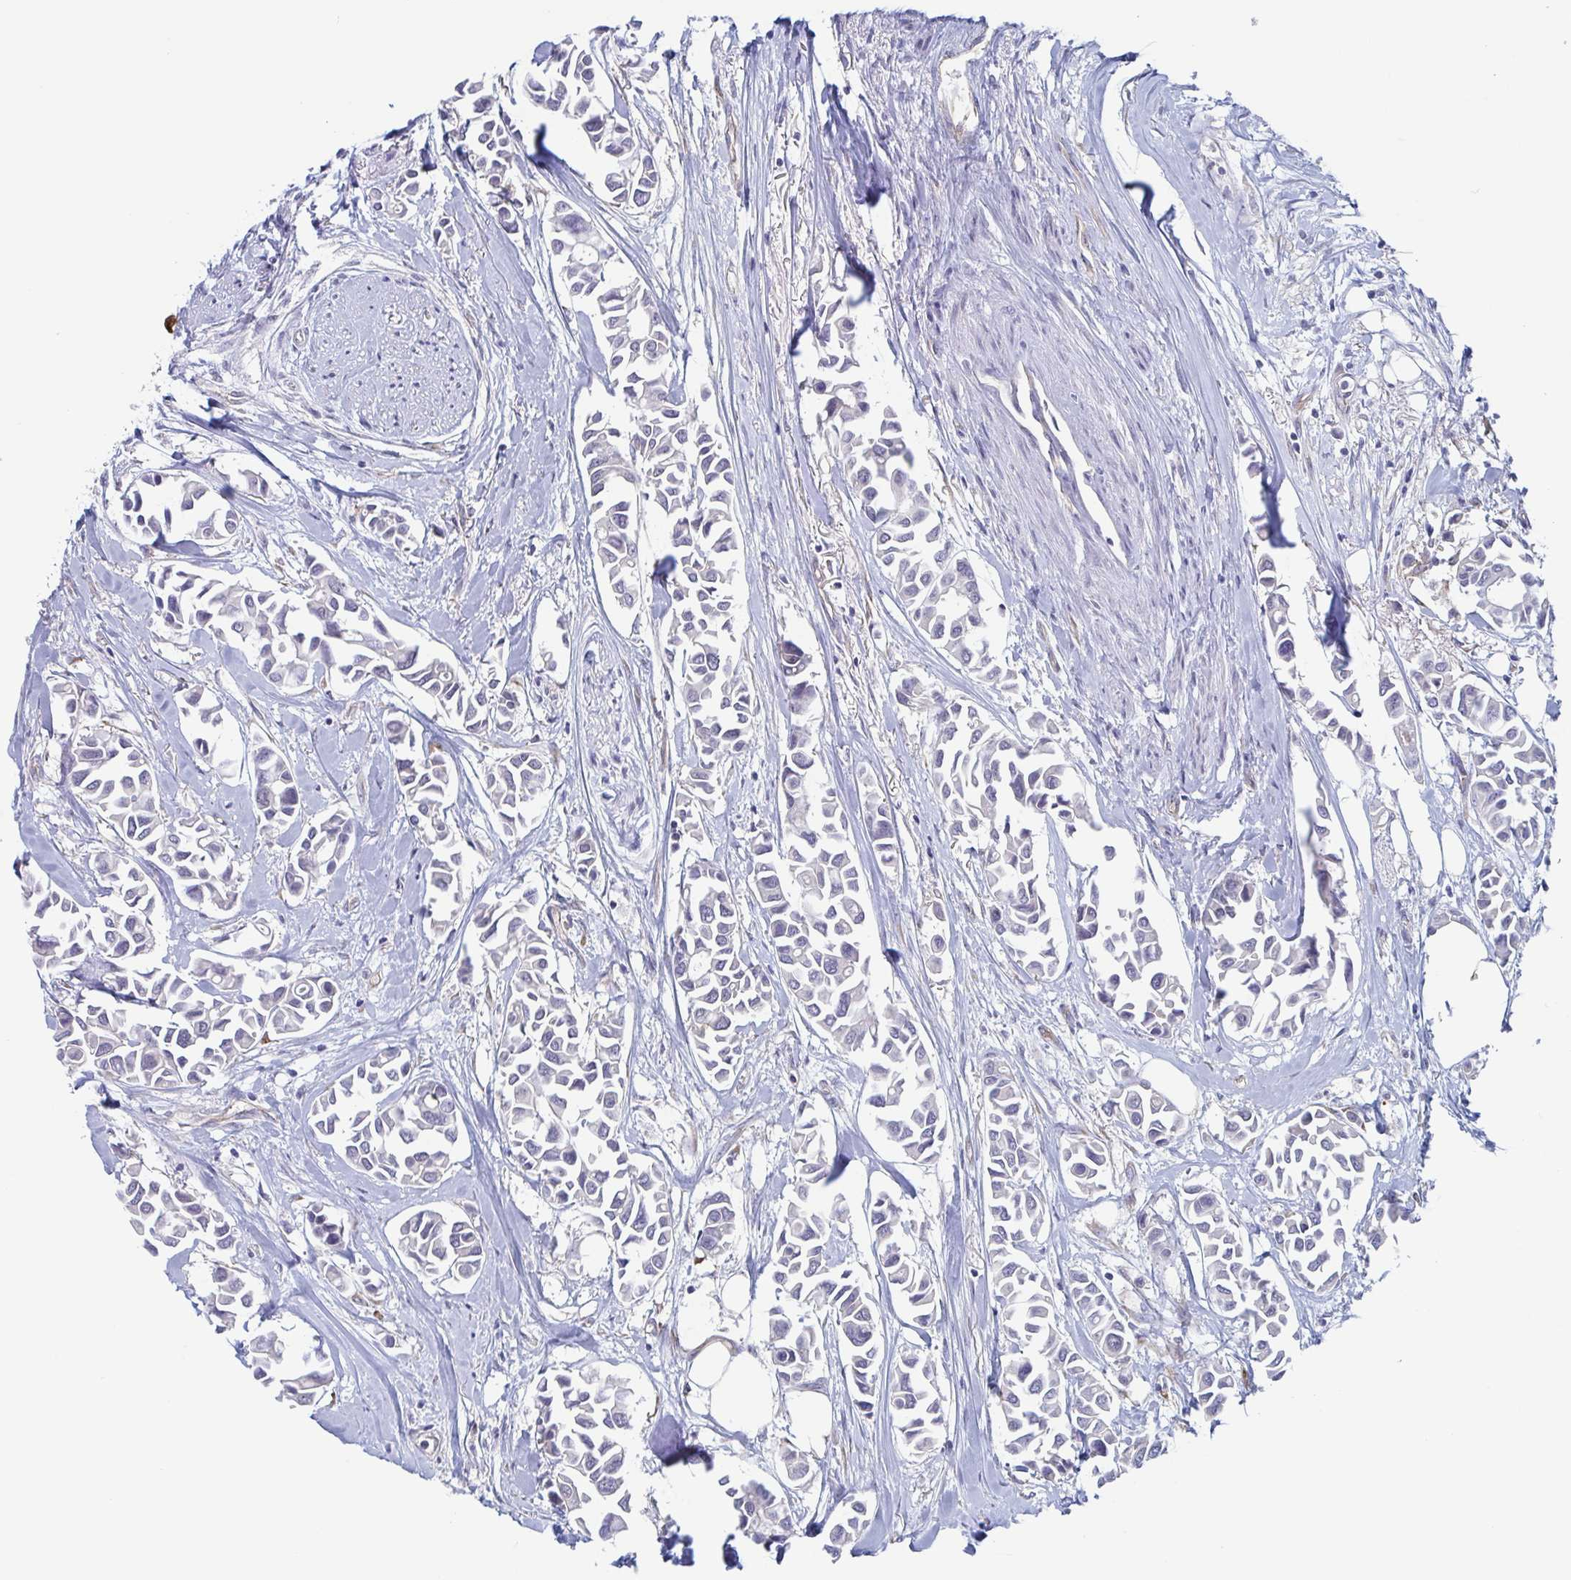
{"staining": {"intensity": "negative", "quantity": "none", "location": "none"}, "tissue": "breast cancer", "cell_type": "Tumor cells", "image_type": "cancer", "snomed": [{"axis": "morphology", "description": "Duct carcinoma"}, {"axis": "topography", "description": "Breast"}], "caption": "This is a histopathology image of IHC staining of breast cancer, which shows no expression in tumor cells.", "gene": "ST14", "patient": {"sex": "female", "age": 54}}